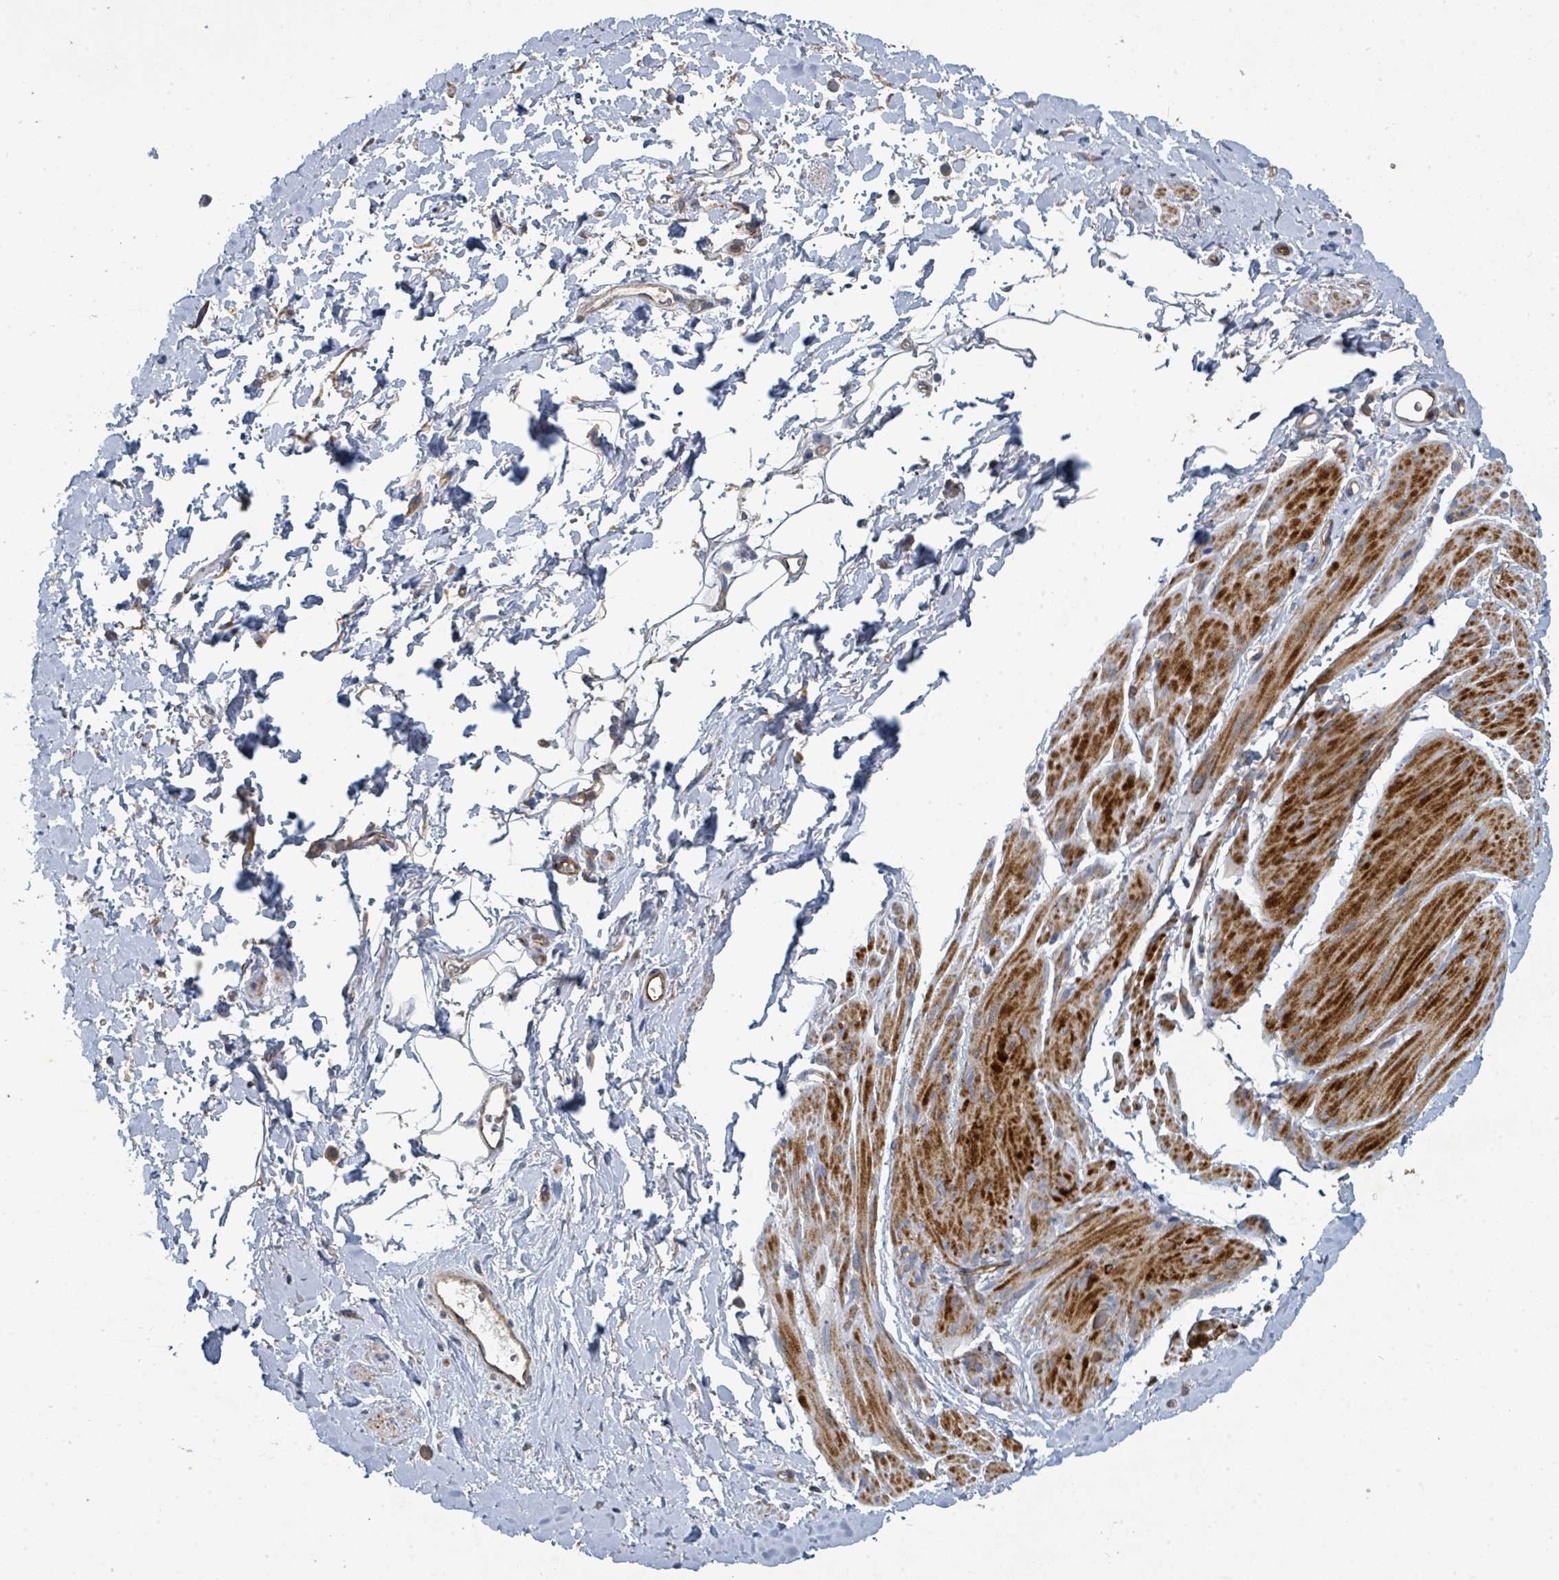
{"staining": {"intensity": "strong", "quantity": "25%-75%", "location": "cytoplasmic/membranous"}, "tissue": "smooth muscle", "cell_type": "Smooth muscle cells", "image_type": "normal", "snomed": [{"axis": "morphology", "description": "Normal tissue, NOS"}, {"axis": "topography", "description": "Smooth muscle"}, {"axis": "topography", "description": "Peripheral nerve tissue"}], "caption": "Immunohistochemical staining of unremarkable smooth muscle reveals strong cytoplasmic/membranous protein staining in about 25%-75% of smooth muscle cells.", "gene": "IFIT1", "patient": {"sex": "male", "age": 69}}